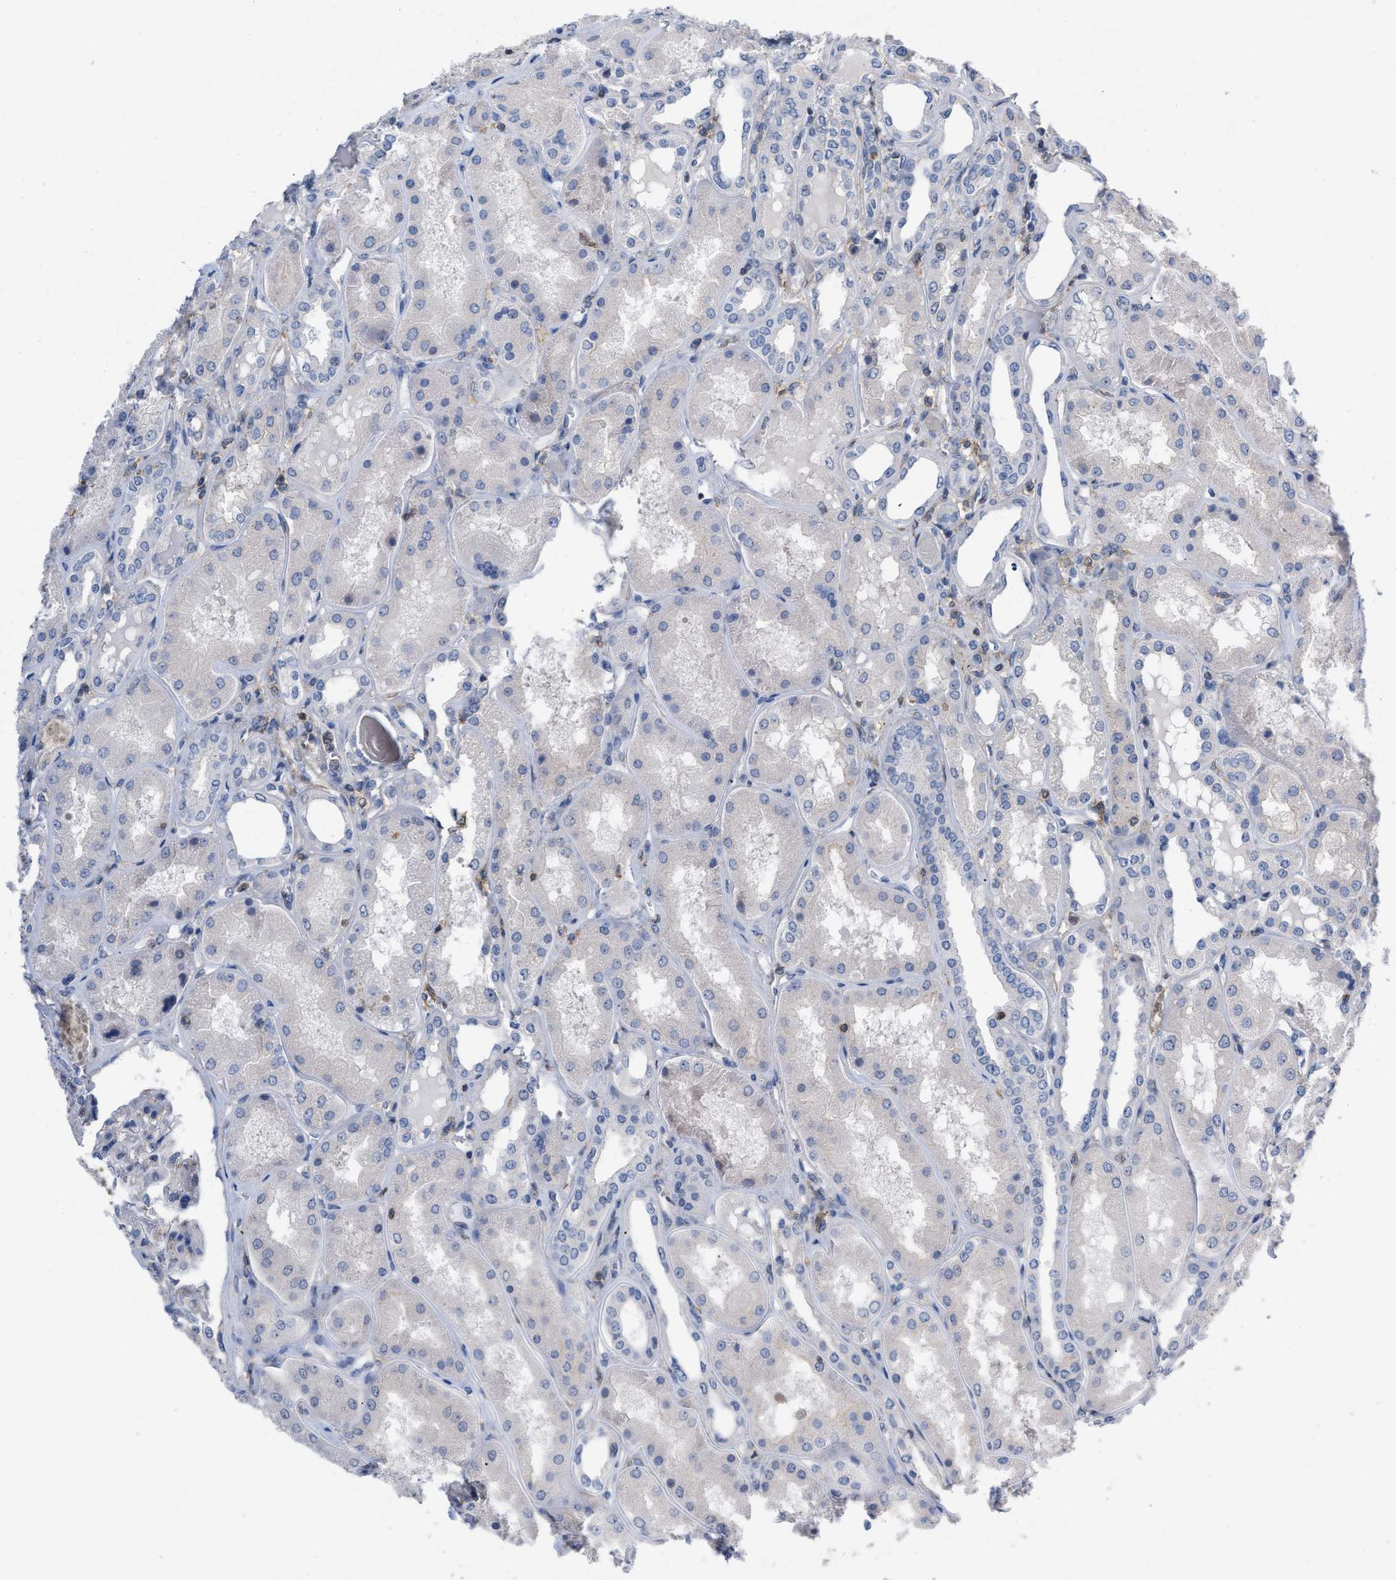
{"staining": {"intensity": "weak", "quantity": "<25%", "location": "cytoplasmic/membranous"}, "tissue": "kidney", "cell_type": "Cells in glomeruli", "image_type": "normal", "snomed": [{"axis": "morphology", "description": "Normal tissue, NOS"}, {"axis": "topography", "description": "Kidney"}], "caption": "DAB (3,3'-diaminobenzidine) immunohistochemical staining of normal human kidney shows no significant staining in cells in glomeruli.", "gene": "TMEM131", "patient": {"sex": "female", "age": 56}}